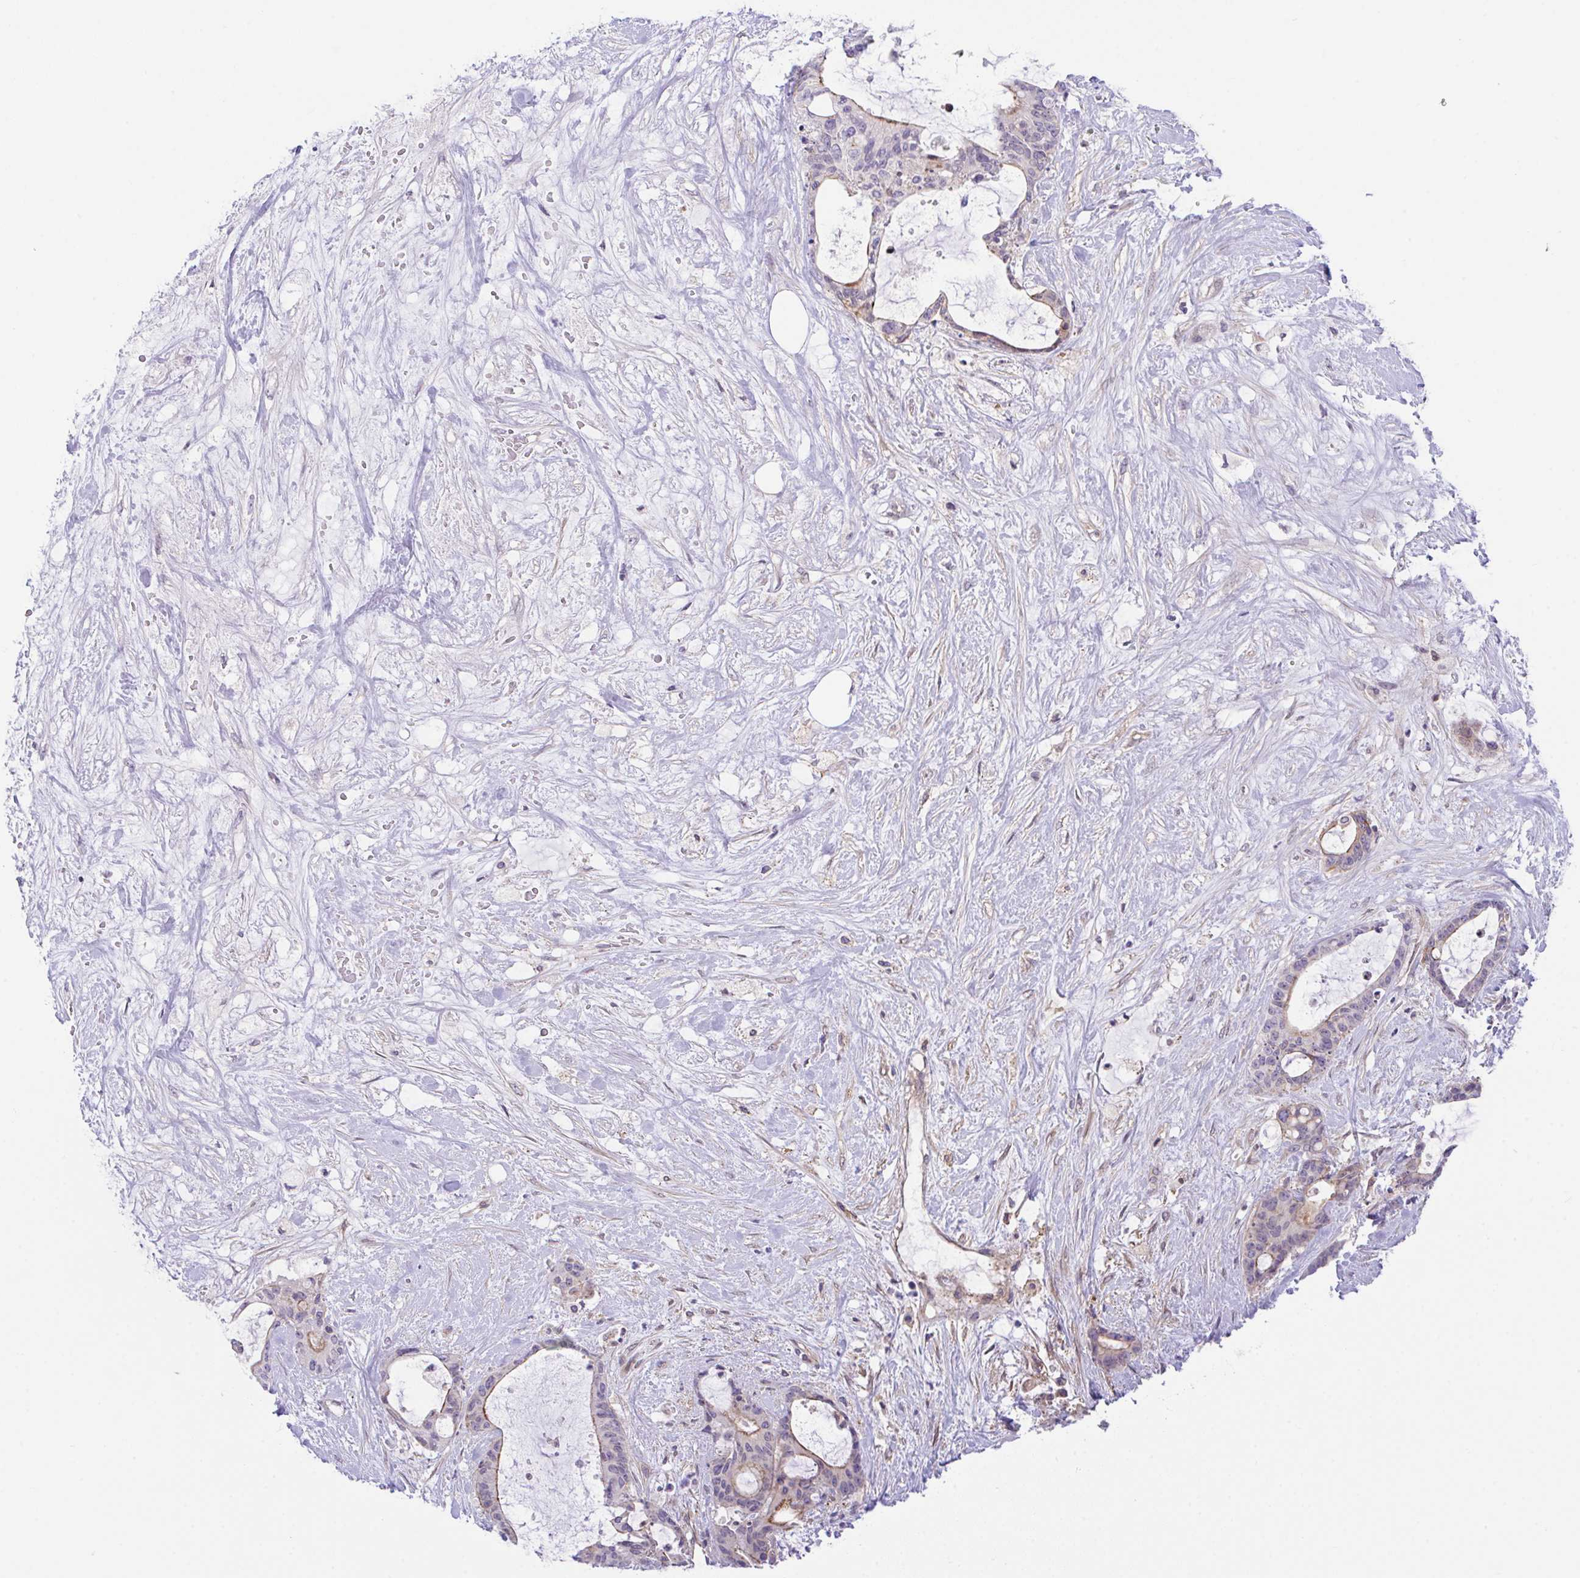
{"staining": {"intensity": "moderate", "quantity": "<25%", "location": "cytoplasmic/membranous"}, "tissue": "liver cancer", "cell_type": "Tumor cells", "image_type": "cancer", "snomed": [{"axis": "morphology", "description": "Normal tissue, NOS"}, {"axis": "morphology", "description": "Cholangiocarcinoma"}, {"axis": "topography", "description": "Liver"}, {"axis": "topography", "description": "Peripheral nerve tissue"}], "caption": "High-power microscopy captured an IHC micrograph of liver cancer, revealing moderate cytoplasmic/membranous expression in approximately <25% of tumor cells. (DAB IHC, brown staining for protein, blue staining for nuclei).", "gene": "ZBED3", "patient": {"sex": "female", "age": 73}}